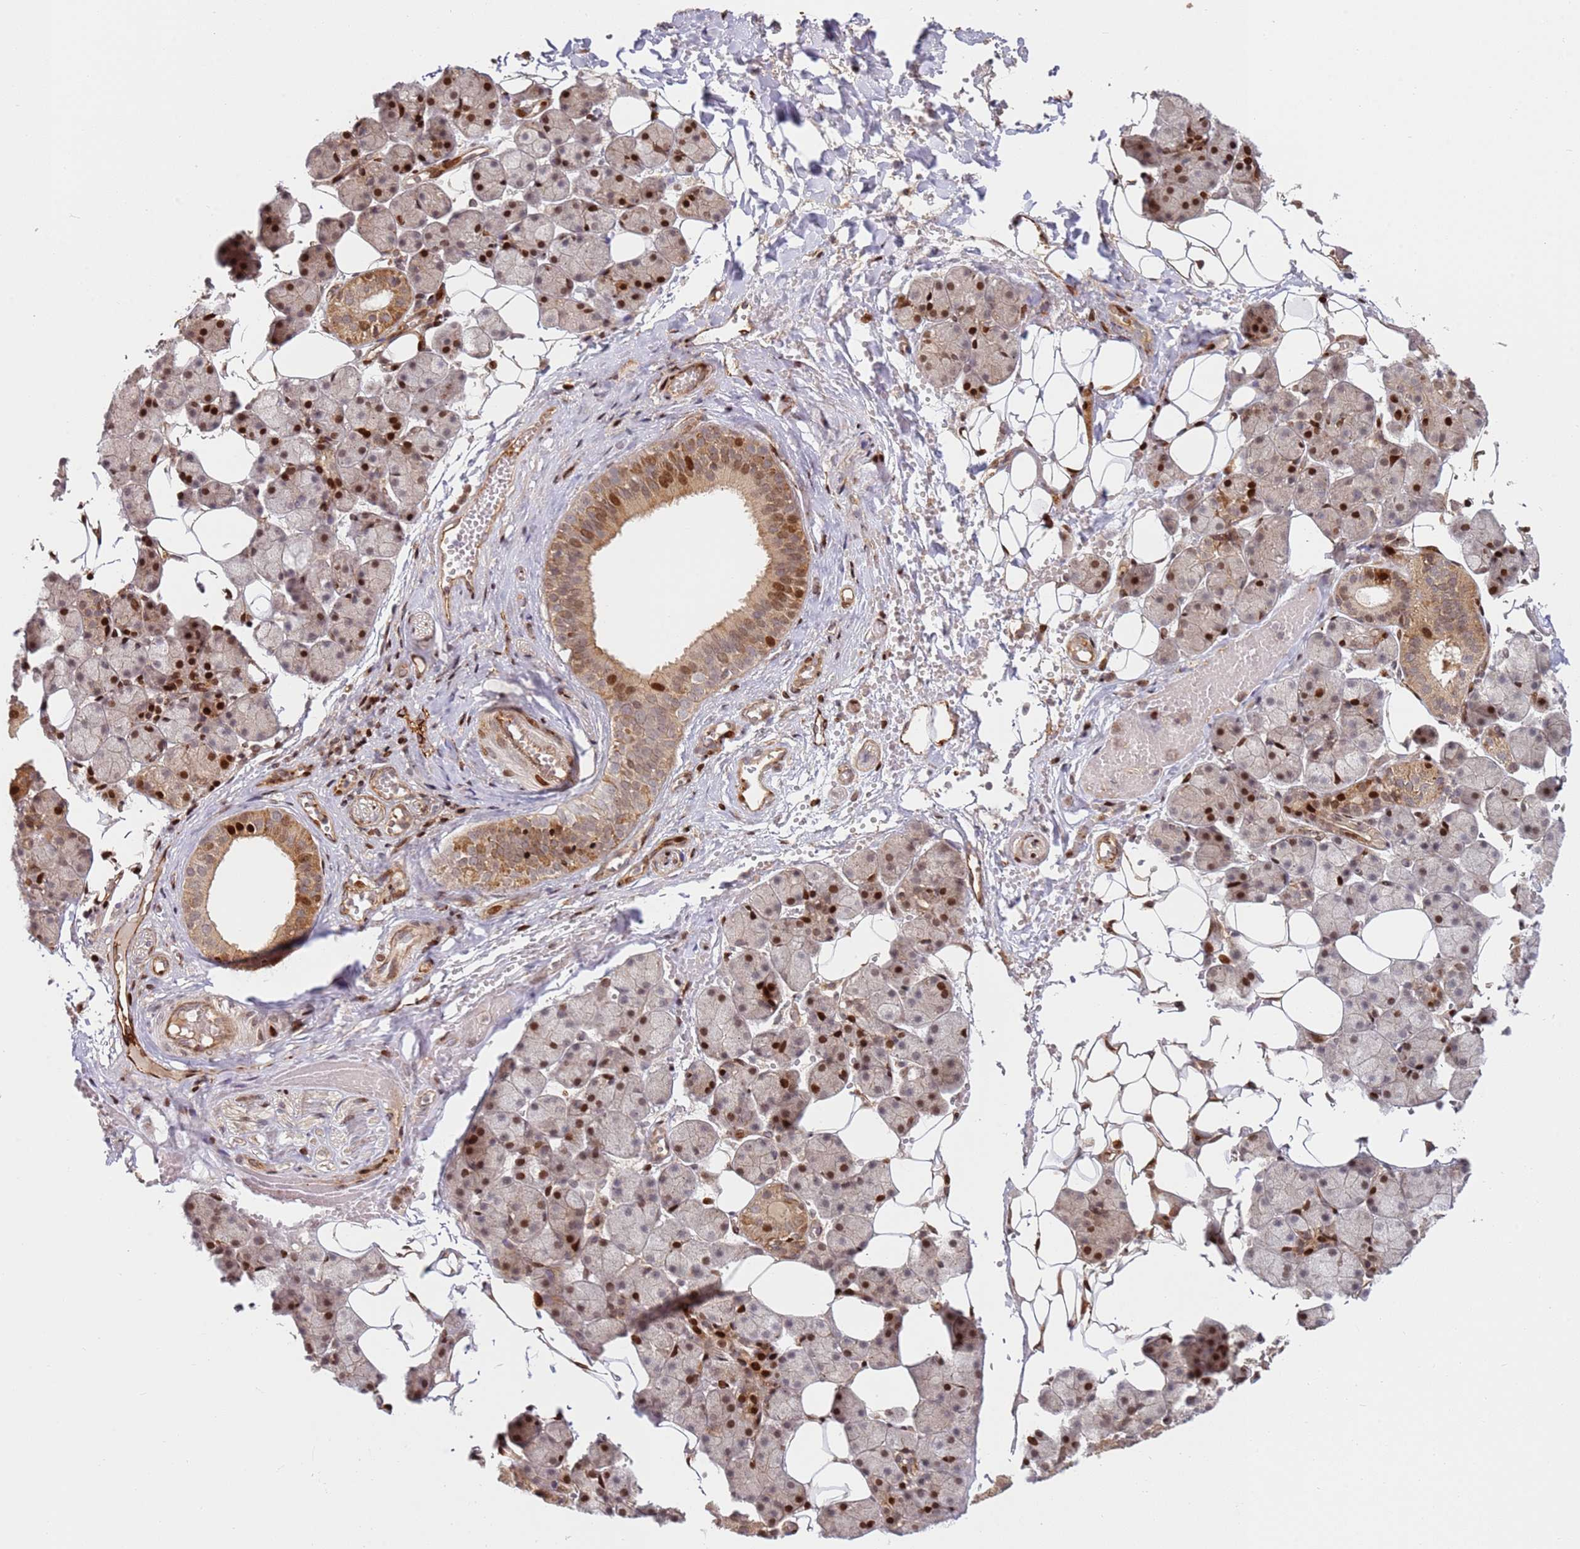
{"staining": {"intensity": "strong", "quantity": "25%-75%", "location": "nuclear"}, "tissue": "salivary gland", "cell_type": "Glandular cells", "image_type": "normal", "snomed": [{"axis": "morphology", "description": "Normal tissue, NOS"}, {"axis": "topography", "description": "Salivary gland"}], "caption": "Glandular cells exhibit high levels of strong nuclear staining in about 25%-75% of cells in normal human salivary gland. Nuclei are stained in blue.", "gene": "TMEM233", "patient": {"sex": "female", "age": 33}}